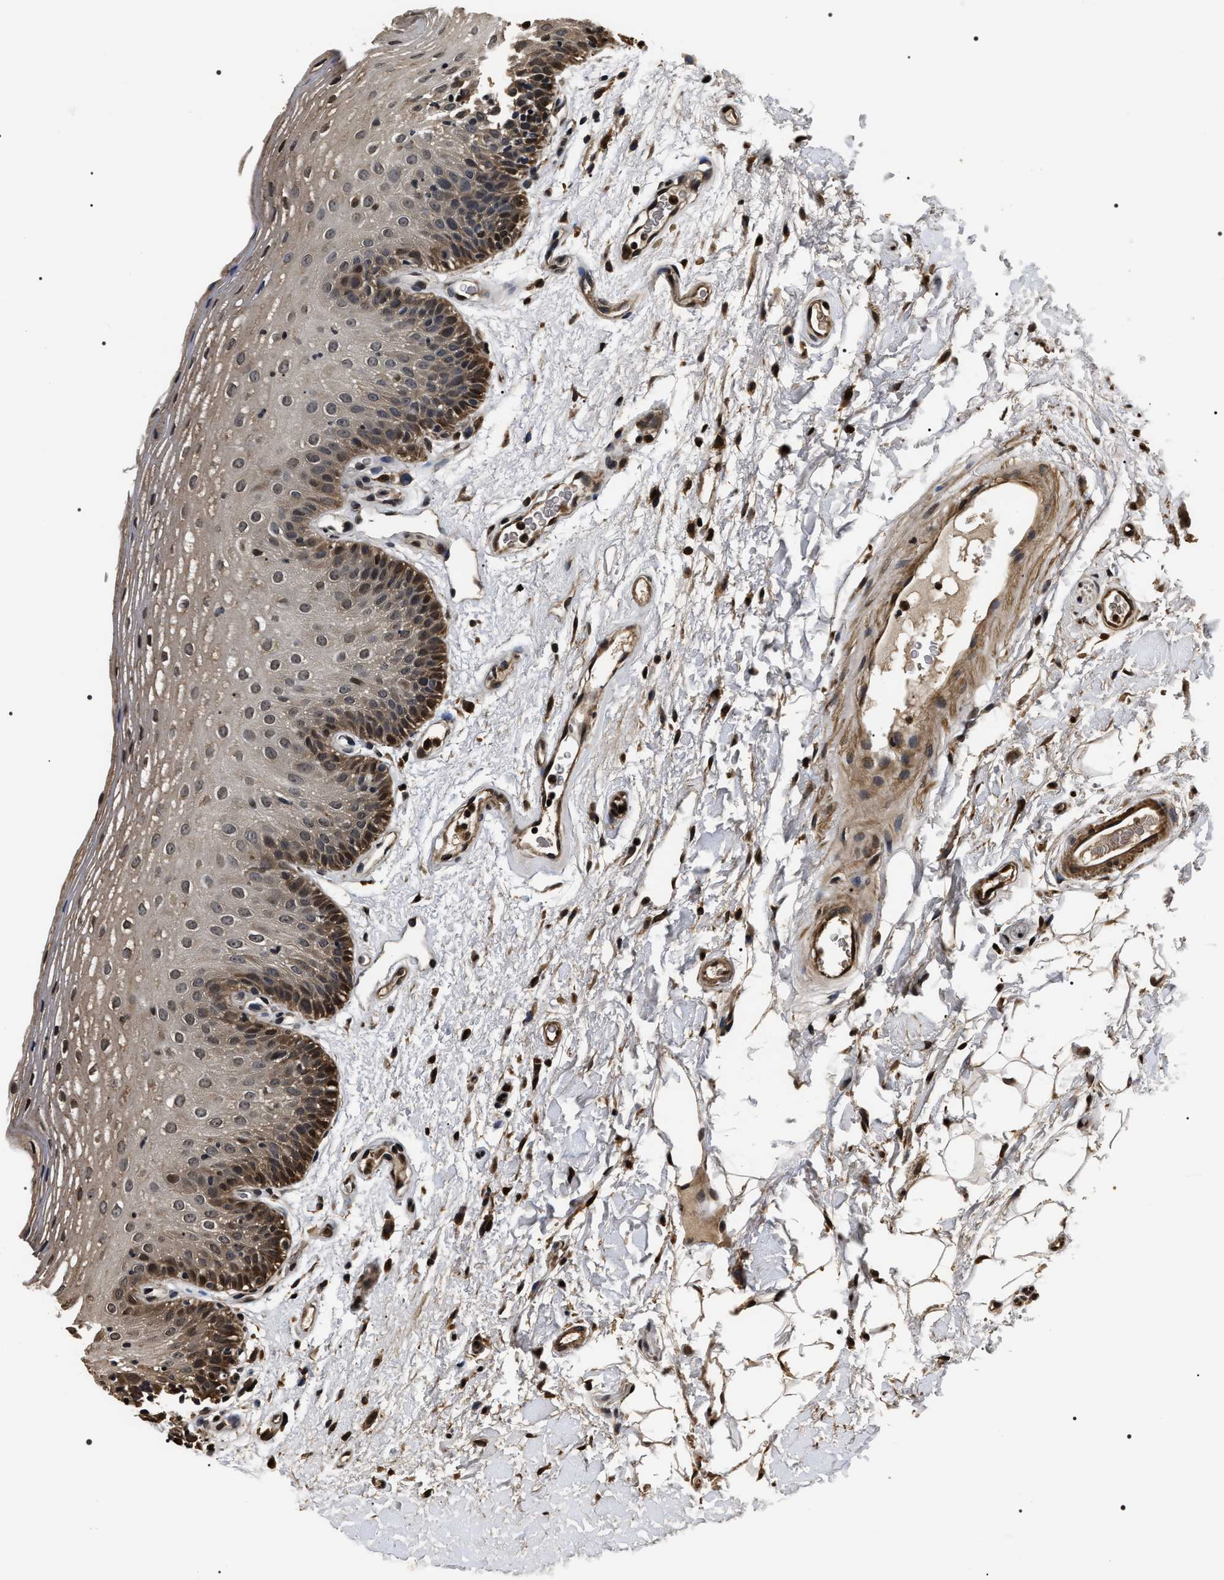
{"staining": {"intensity": "moderate", "quantity": ">75%", "location": "cytoplasmic/membranous,nuclear"}, "tissue": "oral mucosa", "cell_type": "Squamous epithelial cells", "image_type": "normal", "snomed": [{"axis": "morphology", "description": "Normal tissue, NOS"}, {"axis": "morphology", "description": "Squamous cell carcinoma, NOS"}, {"axis": "topography", "description": "Skeletal muscle"}, {"axis": "topography", "description": "Oral tissue"}], "caption": "Brown immunohistochemical staining in normal human oral mucosa demonstrates moderate cytoplasmic/membranous,nuclear staining in approximately >75% of squamous epithelial cells.", "gene": "ARHGAP22", "patient": {"sex": "male", "age": 71}}